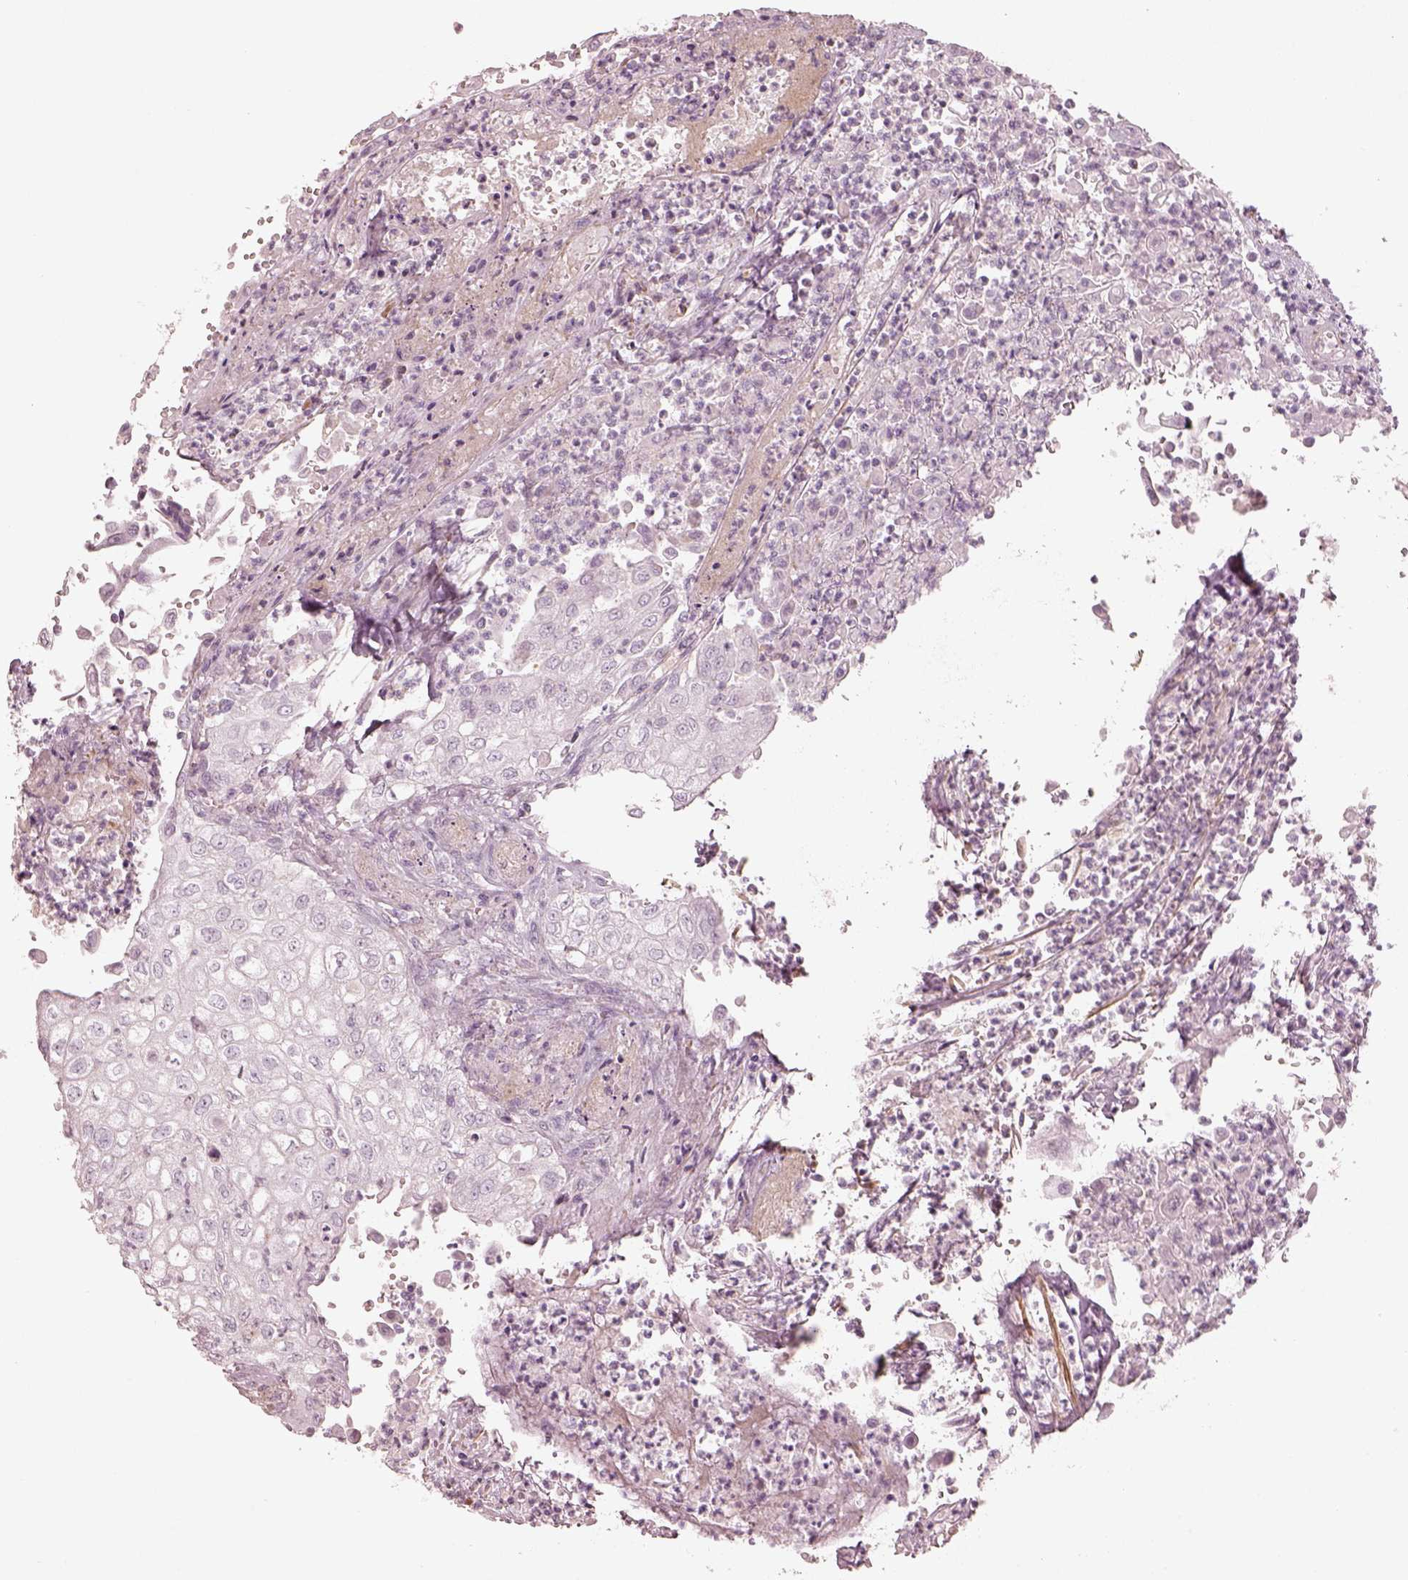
{"staining": {"intensity": "negative", "quantity": "none", "location": "none"}, "tissue": "urothelial cancer", "cell_type": "Tumor cells", "image_type": "cancer", "snomed": [{"axis": "morphology", "description": "Urothelial carcinoma, High grade"}, {"axis": "topography", "description": "Urinary bladder"}], "caption": "Urothelial cancer was stained to show a protein in brown. There is no significant positivity in tumor cells.", "gene": "PRLHR", "patient": {"sex": "male", "age": 62}}